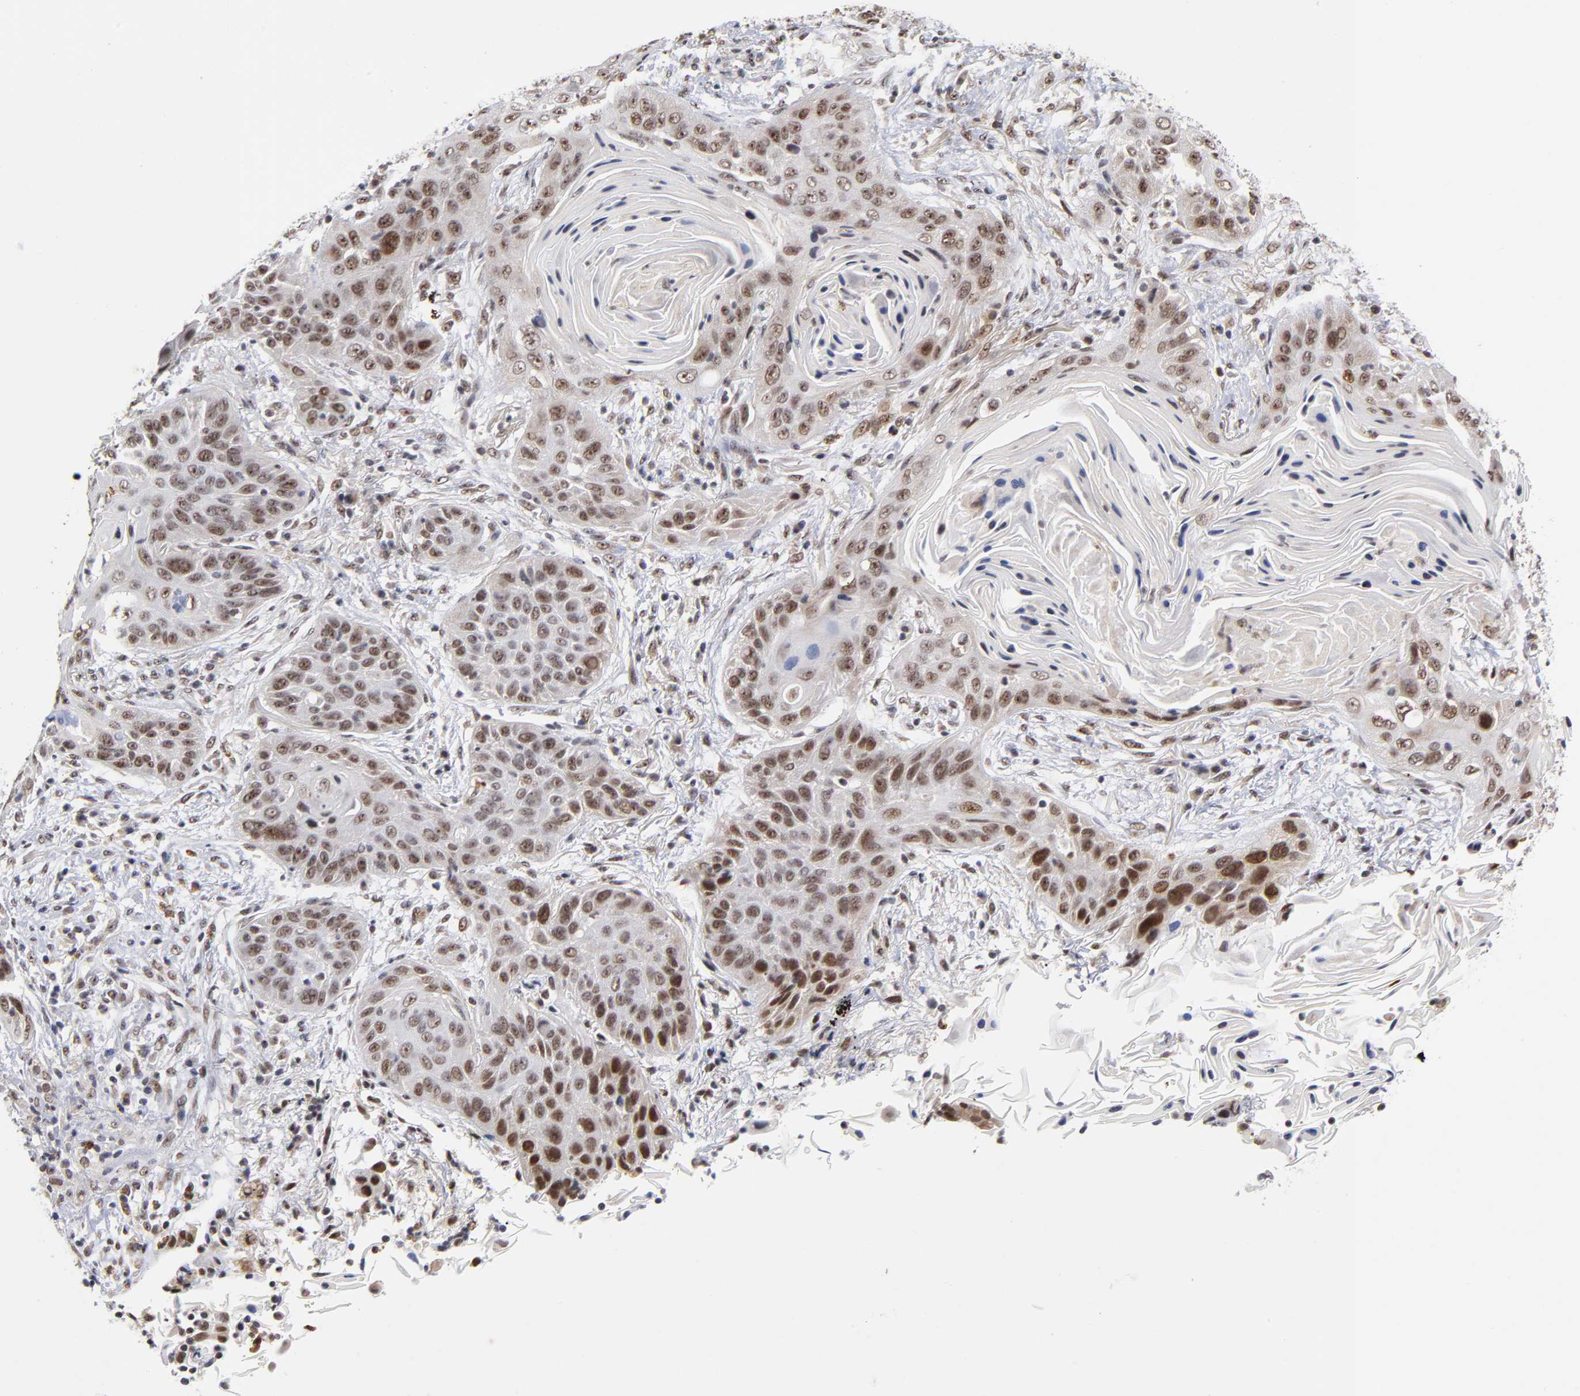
{"staining": {"intensity": "moderate", "quantity": "25%-75%", "location": "nuclear"}, "tissue": "lung cancer", "cell_type": "Tumor cells", "image_type": "cancer", "snomed": [{"axis": "morphology", "description": "Squamous cell carcinoma, NOS"}, {"axis": "topography", "description": "Lung"}], "caption": "Human lung cancer stained with a protein marker demonstrates moderate staining in tumor cells.", "gene": "ZNF419", "patient": {"sex": "female", "age": 67}}